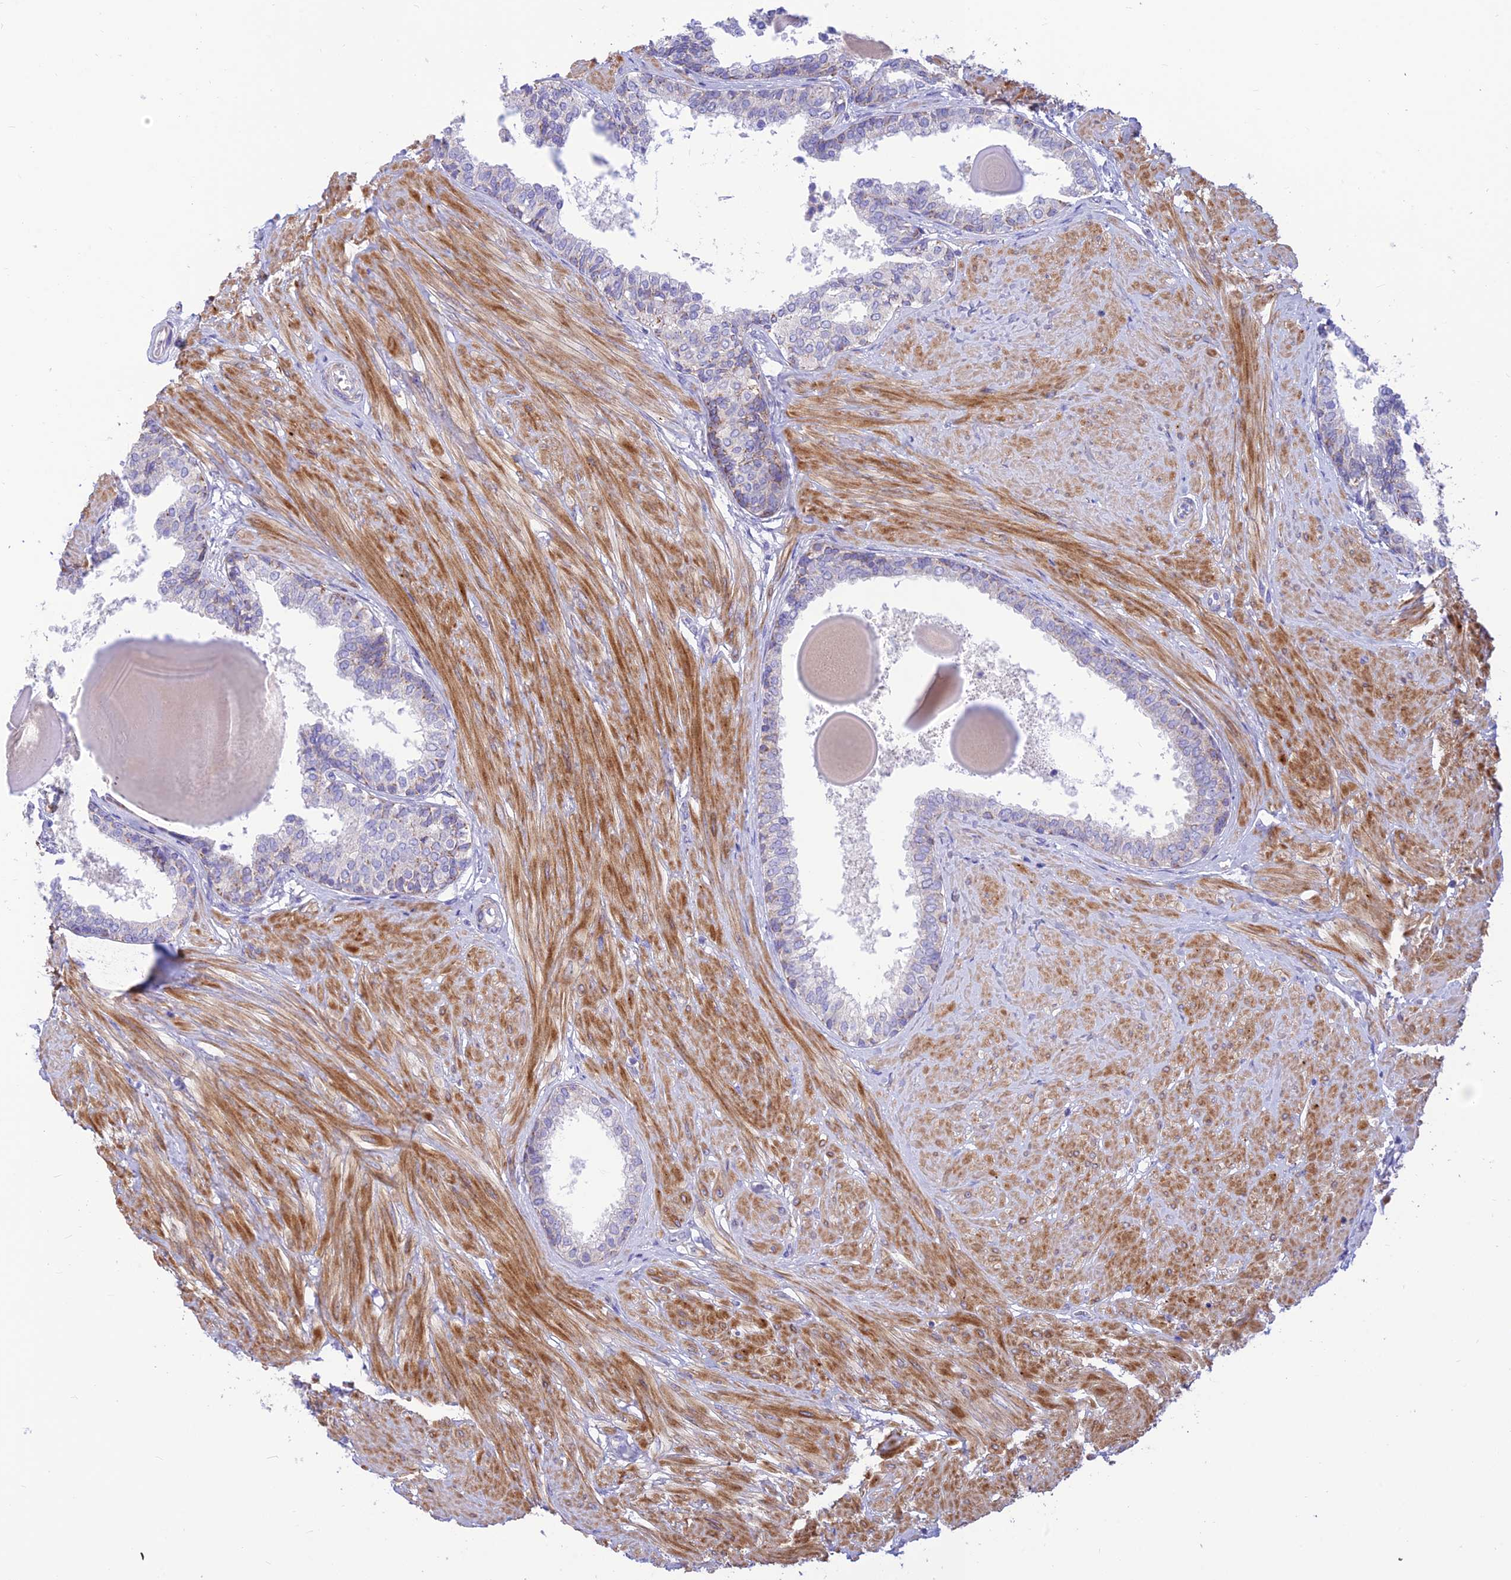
{"staining": {"intensity": "weak", "quantity": "<25%", "location": "cytoplasmic/membranous"}, "tissue": "prostate", "cell_type": "Glandular cells", "image_type": "normal", "snomed": [{"axis": "morphology", "description": "Normal tissue, NOS"}, {"axis": "topography", "description": "Prostate"}], "caption": "The photomicrograph reveals no staining of glandular cells in benign prostate.", "gene": "FAM186B", "patient": {"sex": "male", "age": 48}}